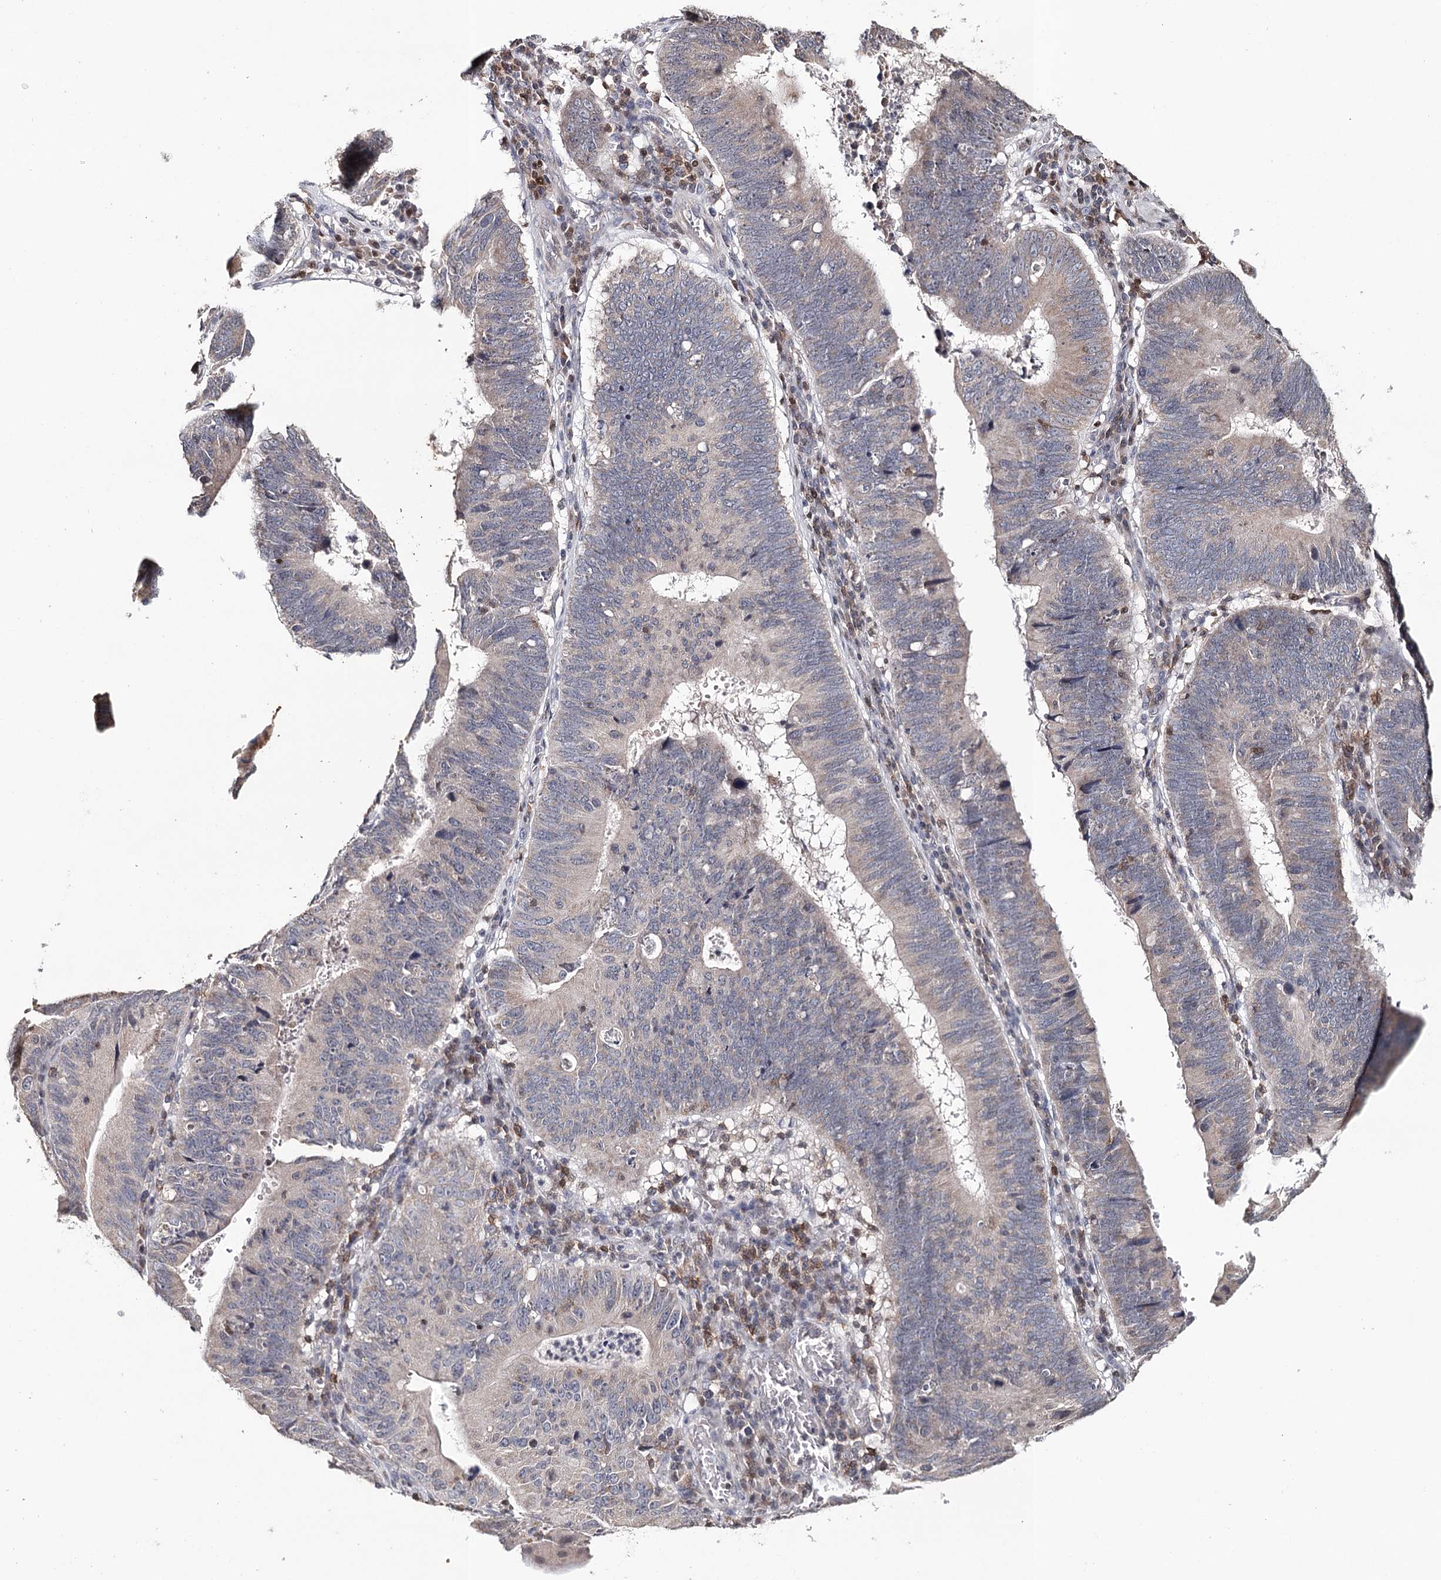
{"staining": {"intensity": "weak", "quantity": "<25%", "location": "cytoplasmic/membranous"}, "tissue": "stomach cancer", "cell_type": "Tumor cells", "image_type": "cancer", "snomed": [{"axis": "morphology", "description": "Adenocarcinoma, NOS"}, {"axis": "topography", "description": "Stomach"}], "caption": "Micrograph shows no significant protein positivity in tumor cells of stomach adenocarcinoma.", "gene": "ICOS", "patient": {"sex": "male", "age": 59}}